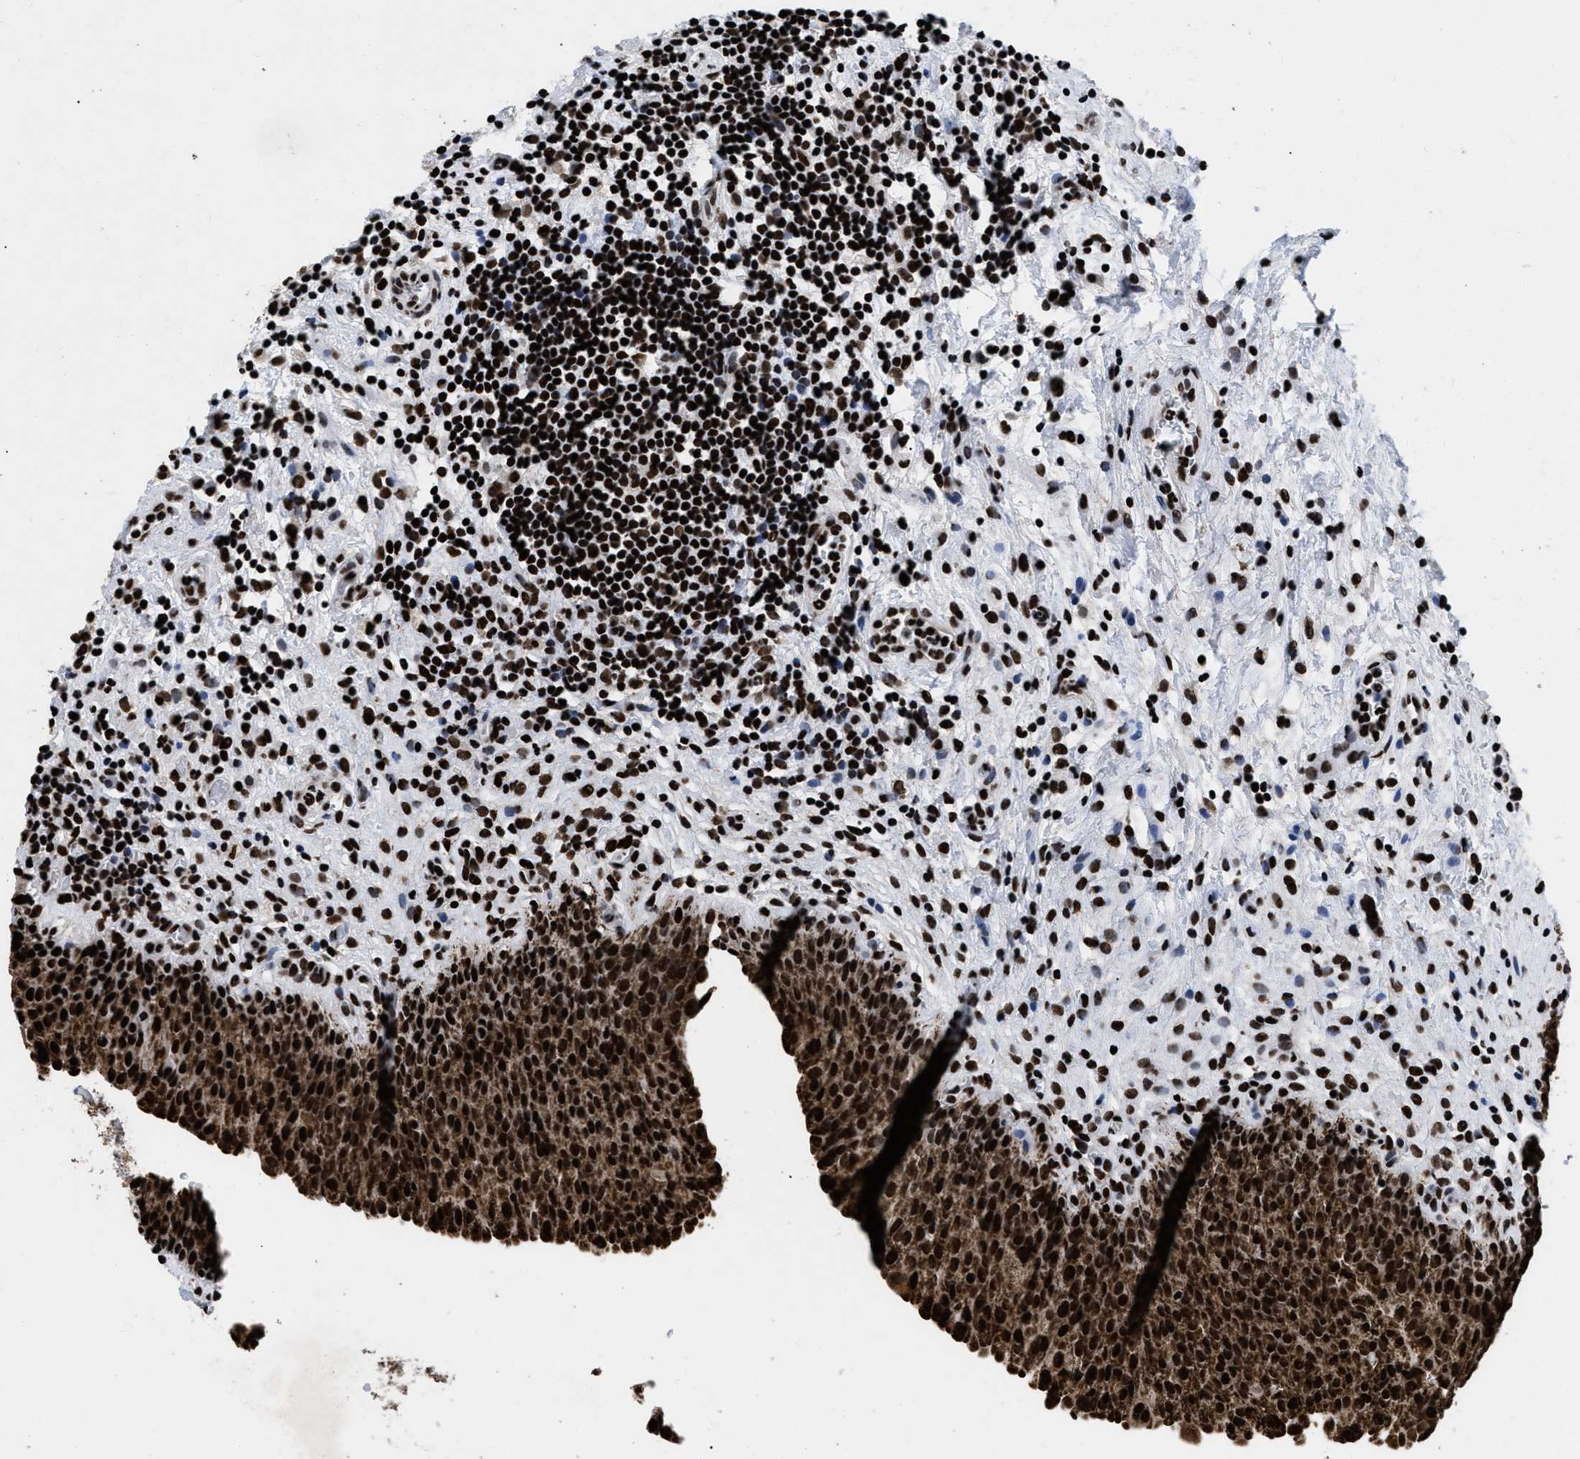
{"staining": {"intensity": "strong", "quantity": ">75%", "location": "cytoplasmic/membranous,nuclear"}, "tissue": "urinary bladder", "cell_type": "Urothelial cells", "image_type": "normal", "snomed": [{"axis": "morphology", "description": "Normal tissue, NOS"}, {"axis": "topography", "description": "Urinary bladder"}], "caption": "Immunohistochemistry of benign urinary bladder shows high levels of strong cytoplasmic/membranous,nuclear positivity in about >75% of urothelial cells.", "gene": "CALHM3", "patient": {"sex": "male", "age": 37}}